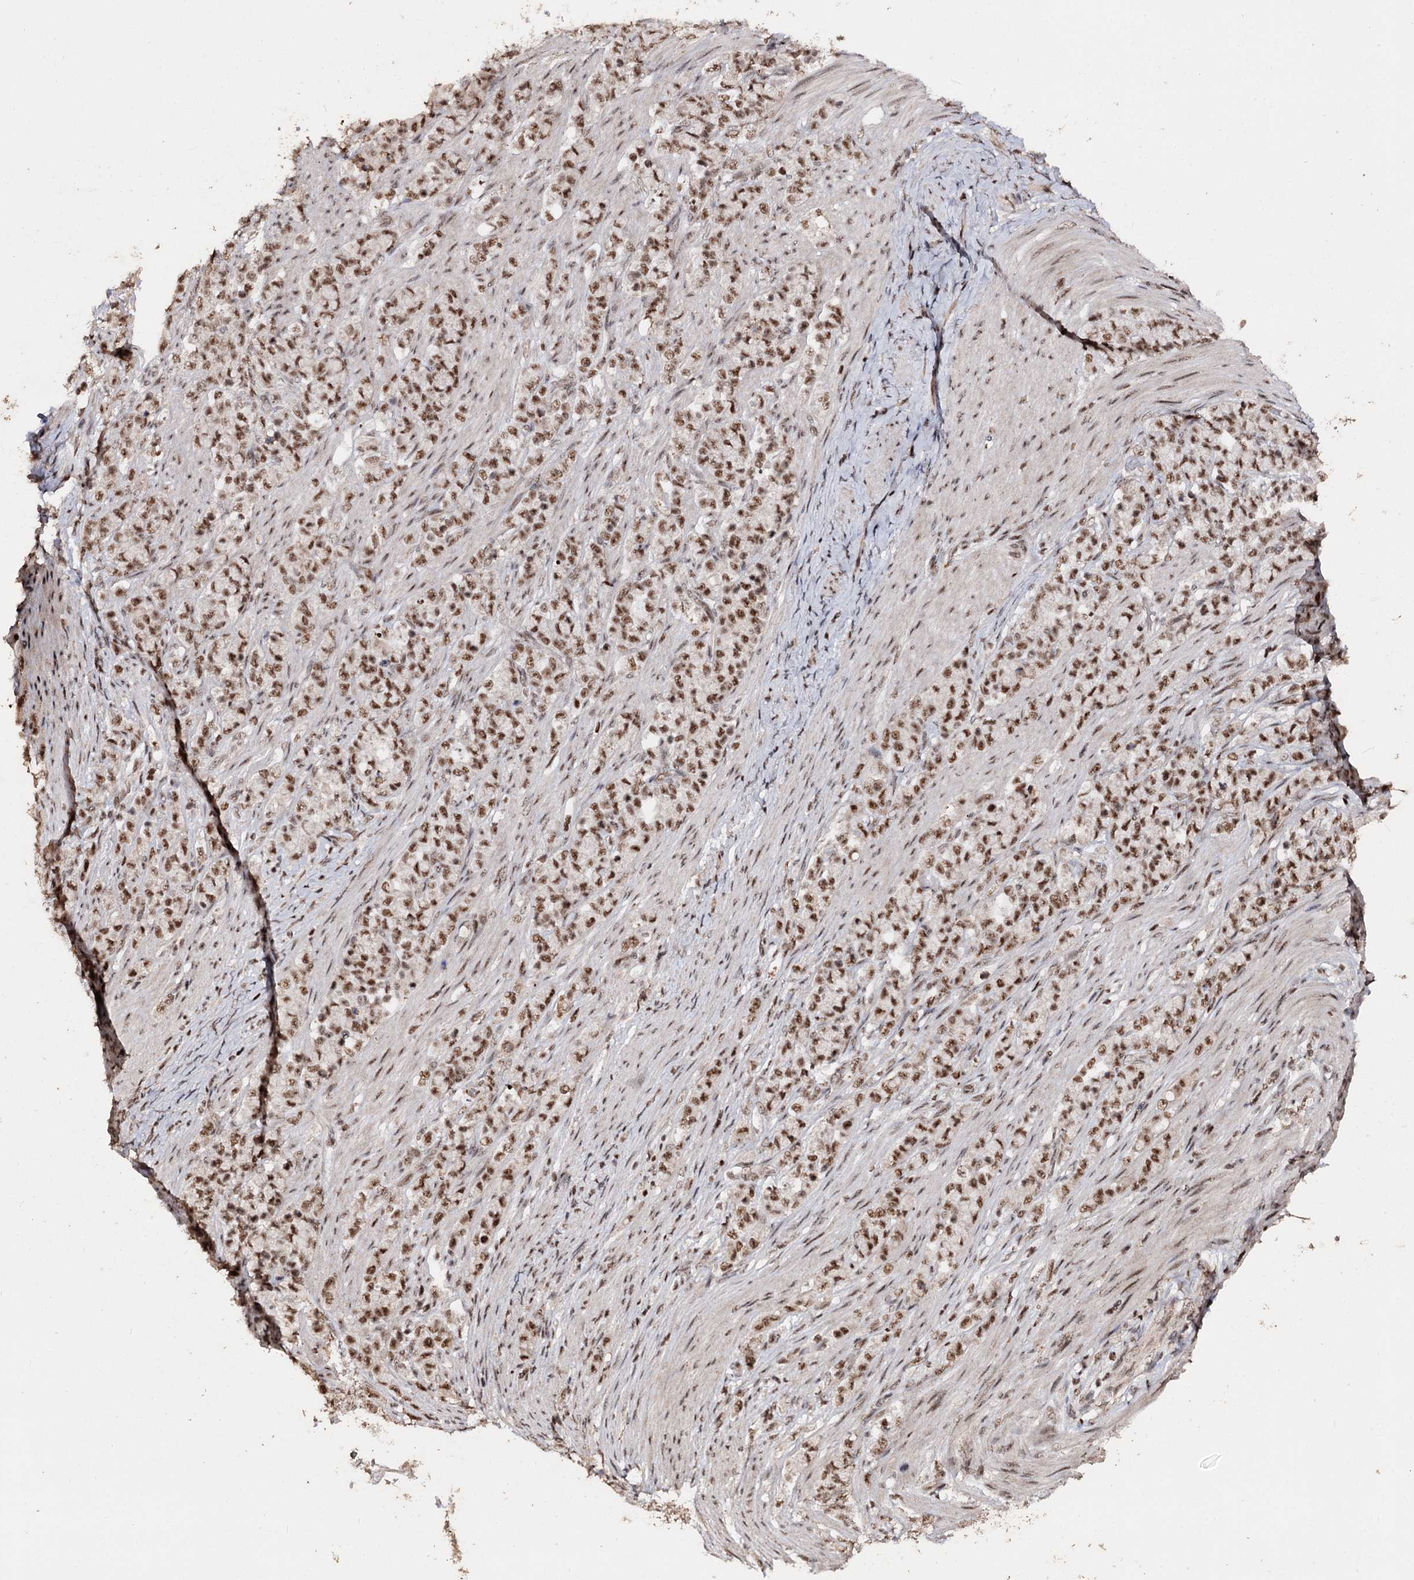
{"staining": {"intensity": "strong", "quantity": ">75%", "location": "nuclear"}, "tissue": "stomach cancer", "cell_type": "Tumor cells", "image_type": "cancer", "snomed": [{"axis": "morphology", "description": "Adenocarcinoma, NOS"}, {"axis": "topography", "description": "Stomach"}], "caption": "This is a histology image of immunohistochemistry staining of stomach cancer (adenocarcinoma), which shows strong positivity in the nuclear of tumor cells.", "gene": "U2SURP", "patient": {"sex": "female", "age": 79}}